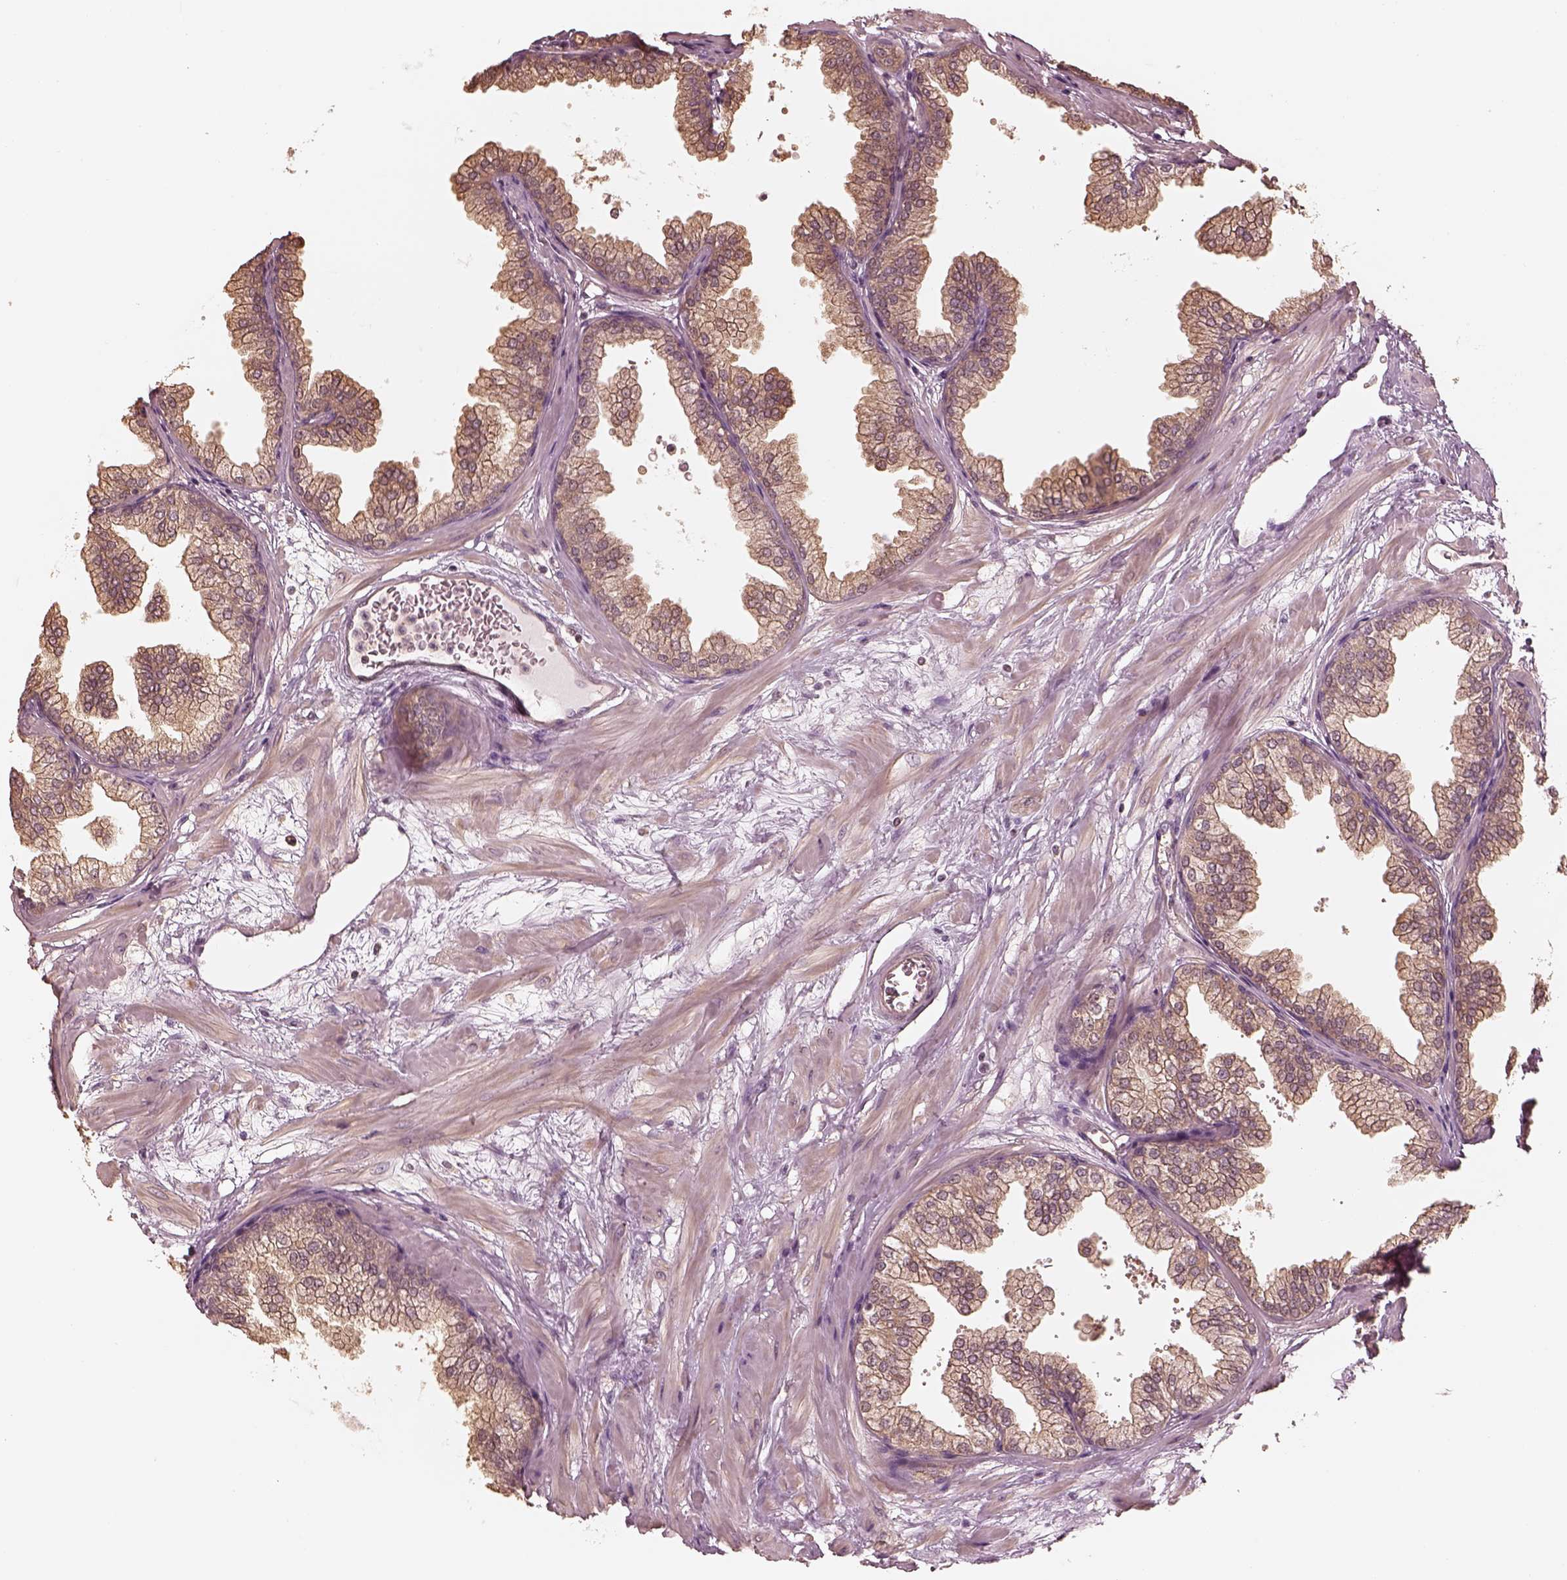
{"staining": {"intensity": "weak", "quantity": ">75%", "location": "cytoplasmic/membranous"}, "tissue": "prostate", "cell_type": "Glandular cells", "image_type": "normal", "snomed": [{"axis": "morphology", "description": "Normal tissue, NOS"}, {"axis": "topography", "description": "Prostate"}], "caption": "Unremarkable prostate shows weak cytoplasmic/membranous staining in about >75% of glandular cells.", "gene": "KIF5C", "patient": {"sex": "male", "age": 37}}